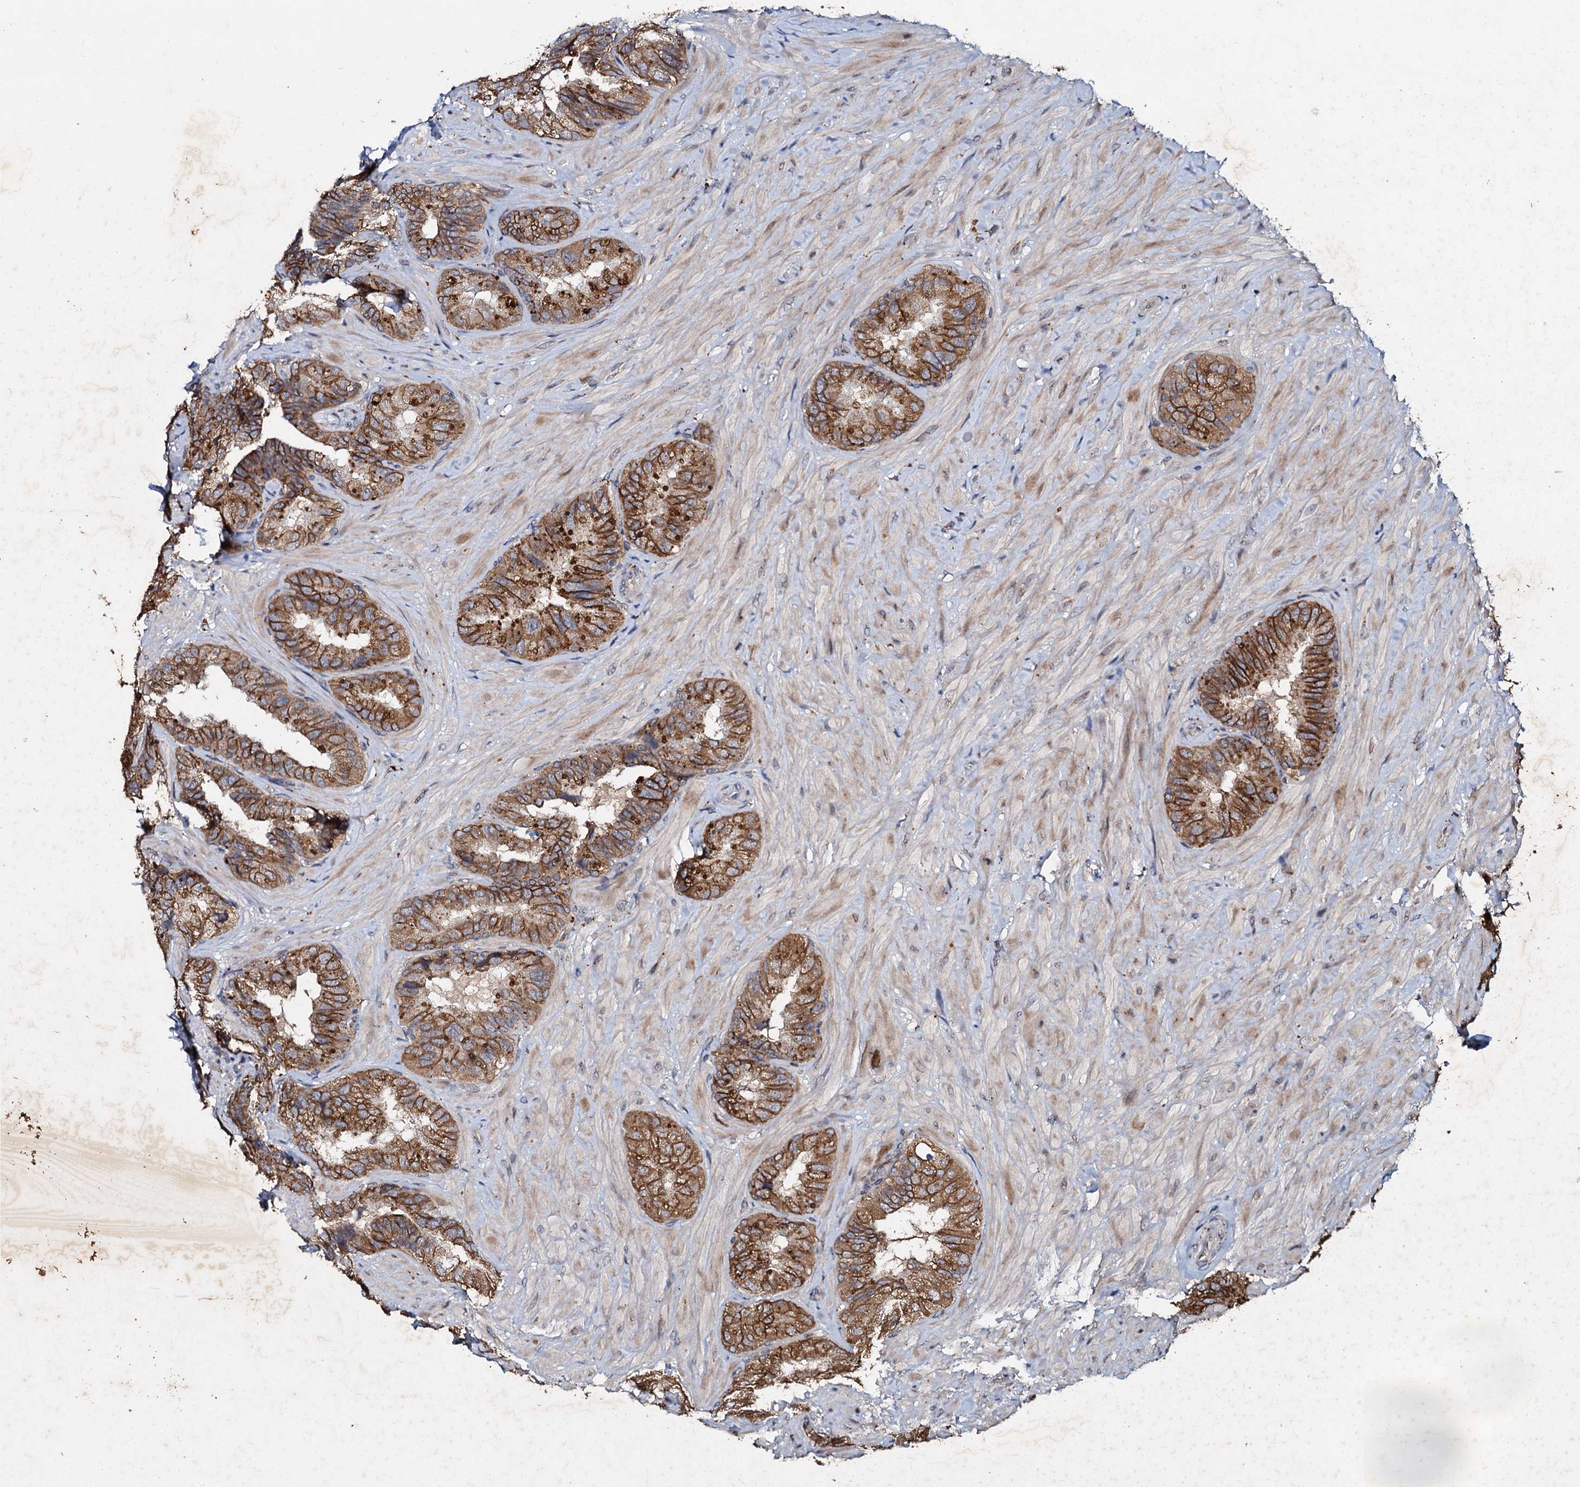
{"staining": {"intensity": "moderate", "quantity": ">75%", "location": "cytoplasmic/membranous"}, "tissue": "seminal vesicle", "cell_type": "Glandular cells", "image_type": "normal", "snomed": [{"axis": "morphology", "description": "Normal tissue, NOS"}, {"axis": "topography", "description": "Prostate and seminal vesicle, NOS"}, {"axis": "topography", "description": "Prostate"}, {"axis": "topography", "description": "Seminal veicle"}], "caption": "High-magnification brightfield microscopy of benign seminal vesicle stained with DAB (3,3'-diaminobenzidine) (brown) and counterstained with hematoxylin (blue). glandular cells exhibit moderate cytoplasmic/membranous staining is present in approximately>75% of cells. (Brightfield microscopy of DAB IHC at high magnification).", "gene": "ADAMTS10", "patient": {"sex": "male", "age": 67}}